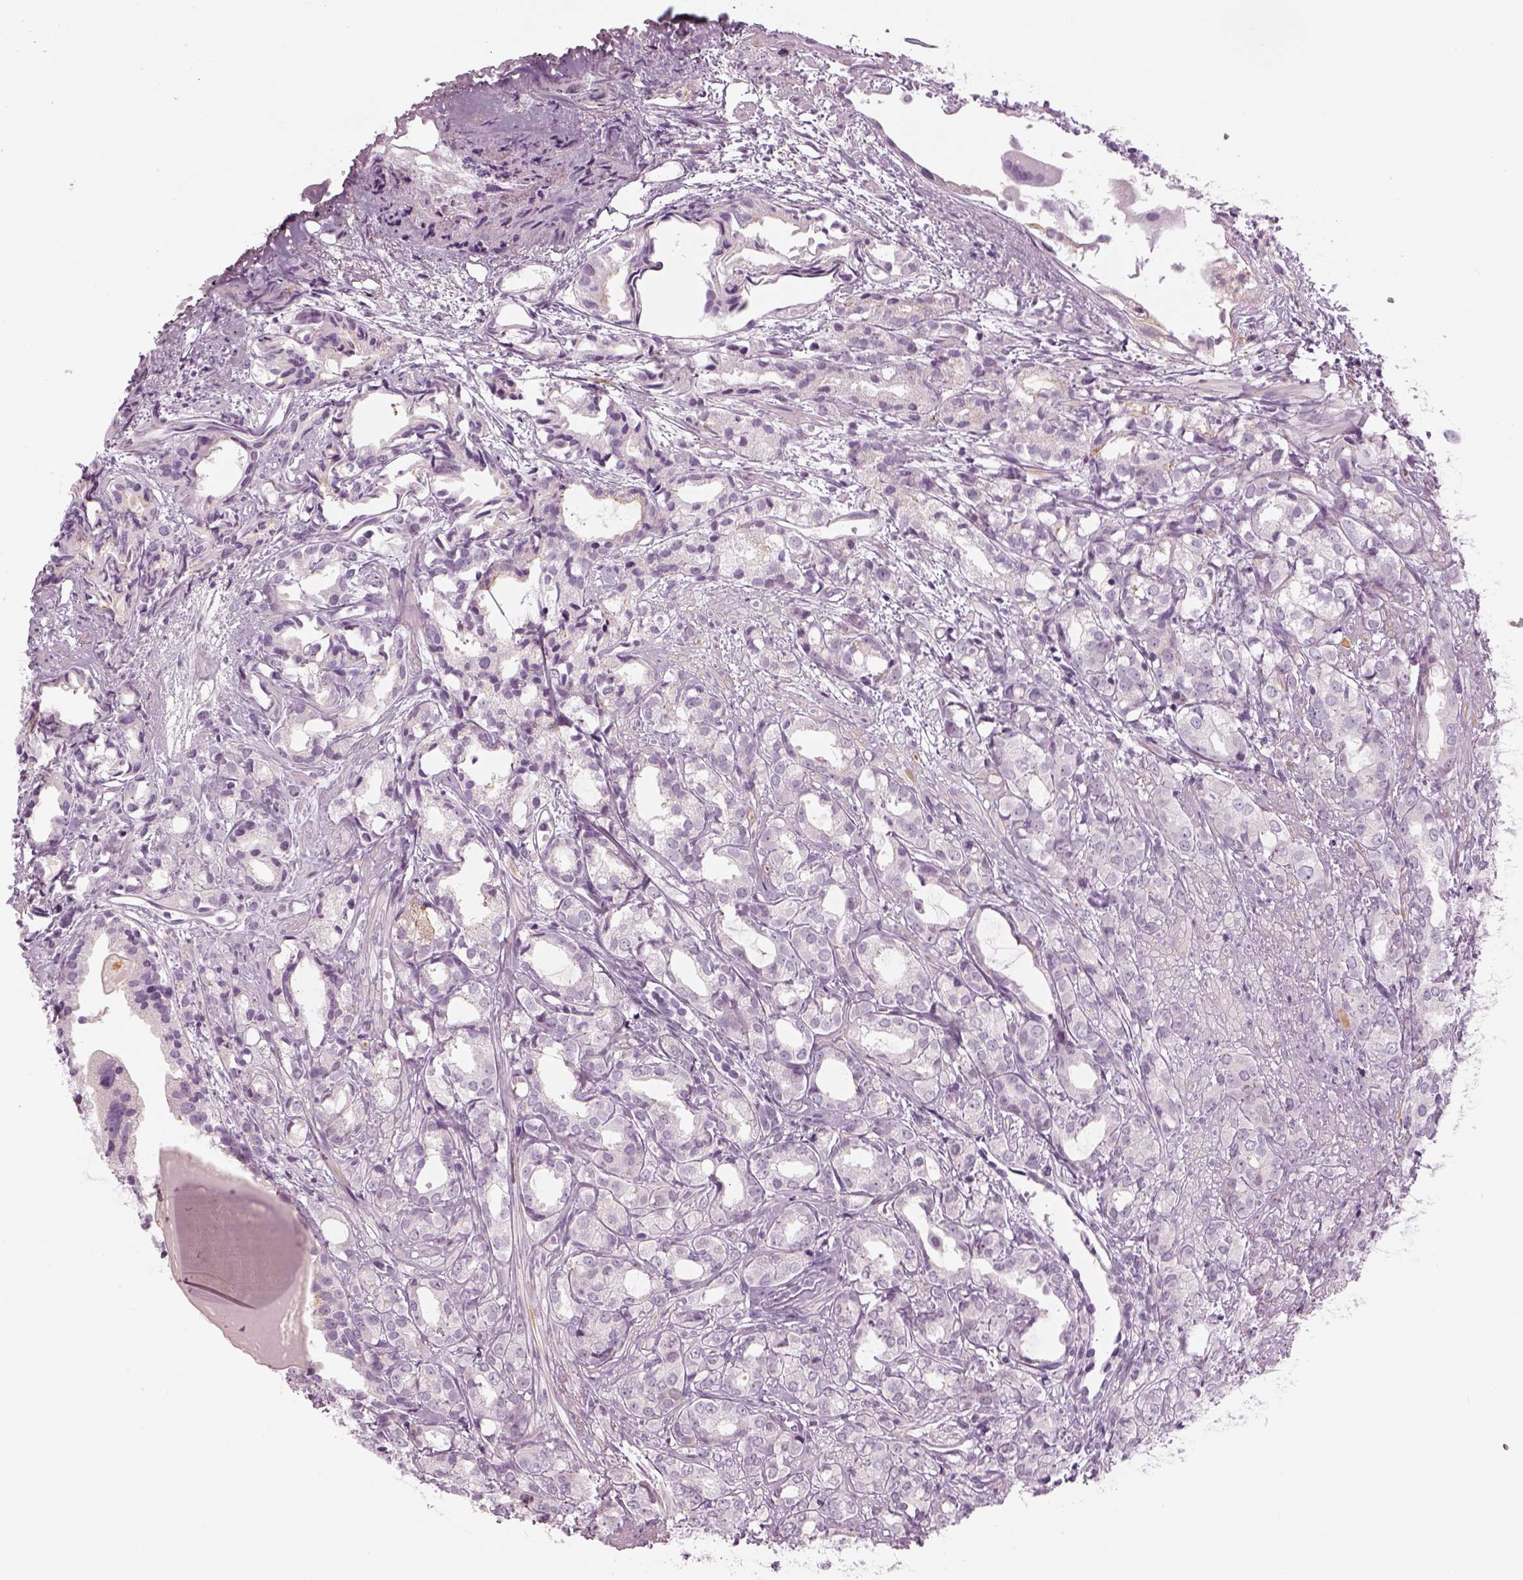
{"staining": {"intensity": "negative", "quantity": "none", "location": "none"}, "tissue": "prostate cancer", "cell_type": "Tumor cells", "image_type": "cancer", "snomed": [{"axis": "morphology", "description": "Adenocarcinoma, High grade"}, {"axis": "topography", "description": "Prostate"}], "caption": "Immunohistochemical staining of prostate high-grade adenocarcinoma reveals no significant staining in tumor cells.", "gene": "LRRIQ3", "patient": {"sex": "male", "age": 79}}